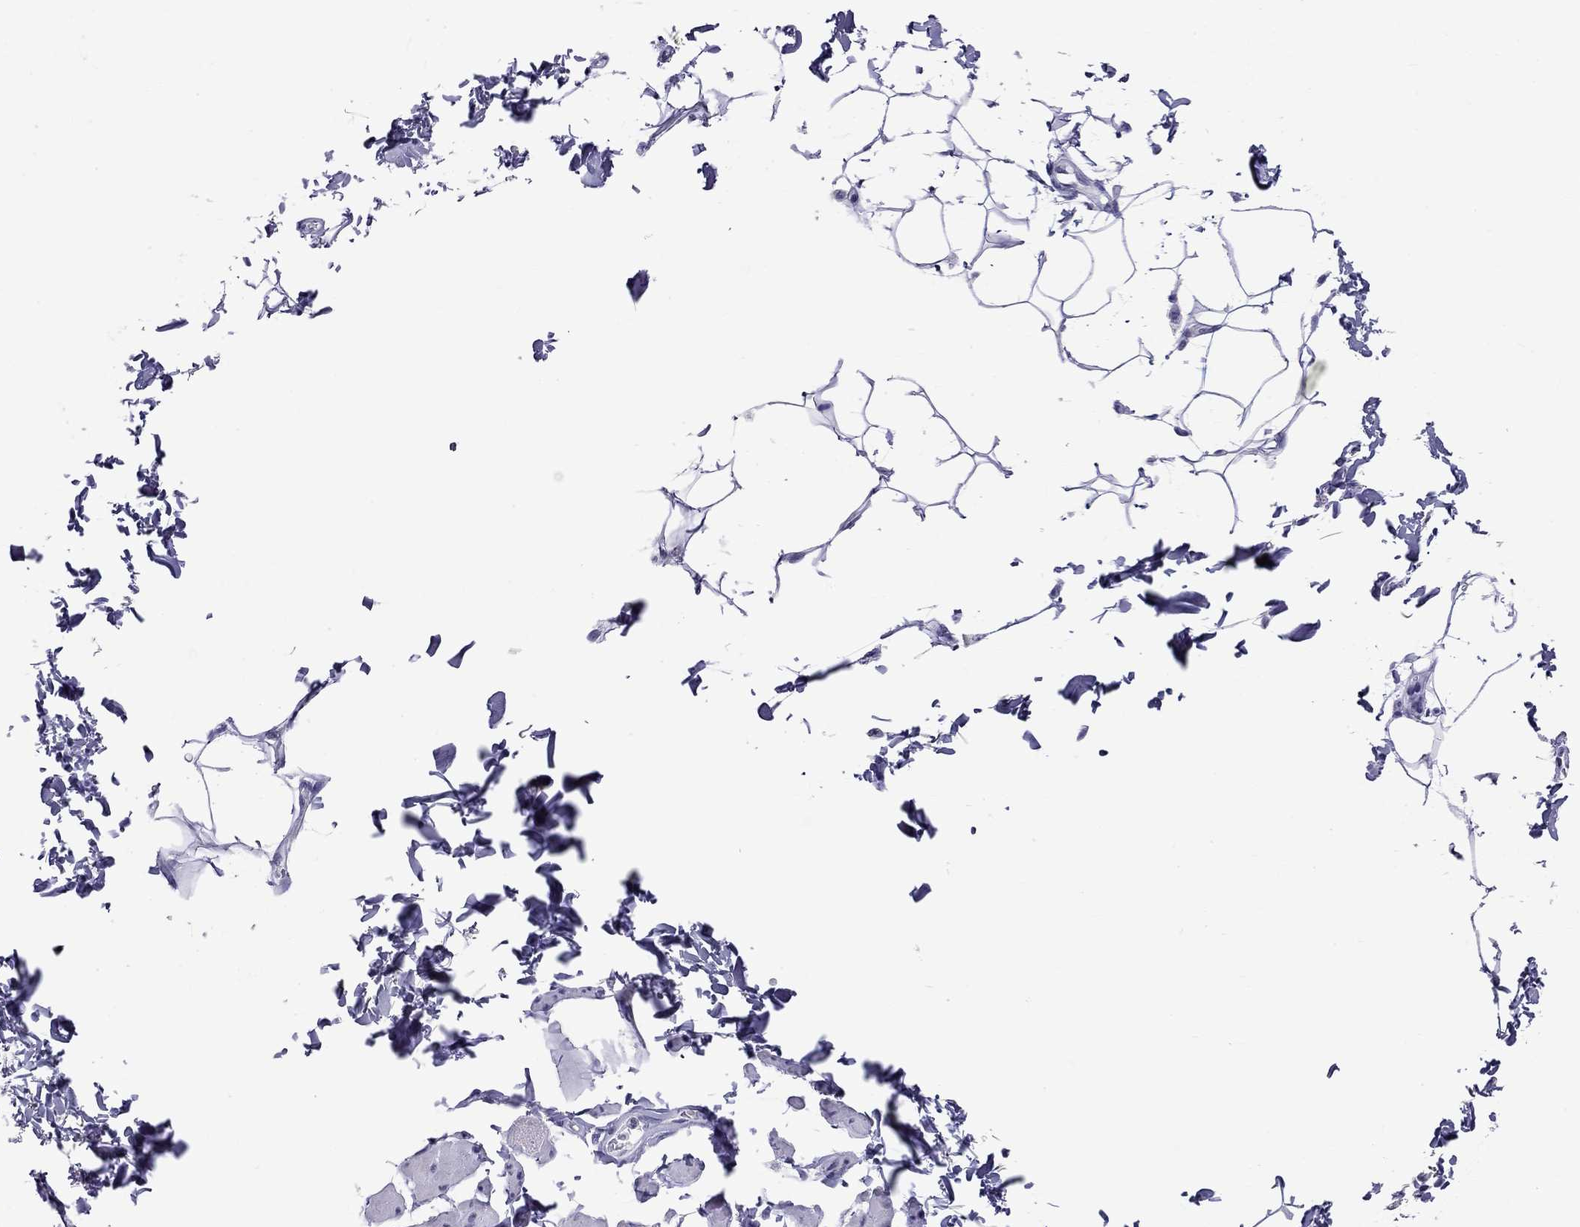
{"staining": {"intensity": "negative", "quantity": "none", "location": "none"}, "tissue": "smooth muscle", "cell_type": "Smooth muscle cells", "image_type": "normal", "snomed": [{"axis": "morphology", "description": "Normal tissue, NOS"}, {"axis": "topography", "description": "Adipose tissue"}, {"axis": "topography", "description": "Smooth muscle"}, {"axis": "topography", "description": "Peripheral nerve tissue"}], "caption": "Immunohistochemistry of unremarkable human smooth muscle shows no expression in smooth muscle cells.", "gene": "MUC15", "patient": {"sex": "male", "age": 83}}